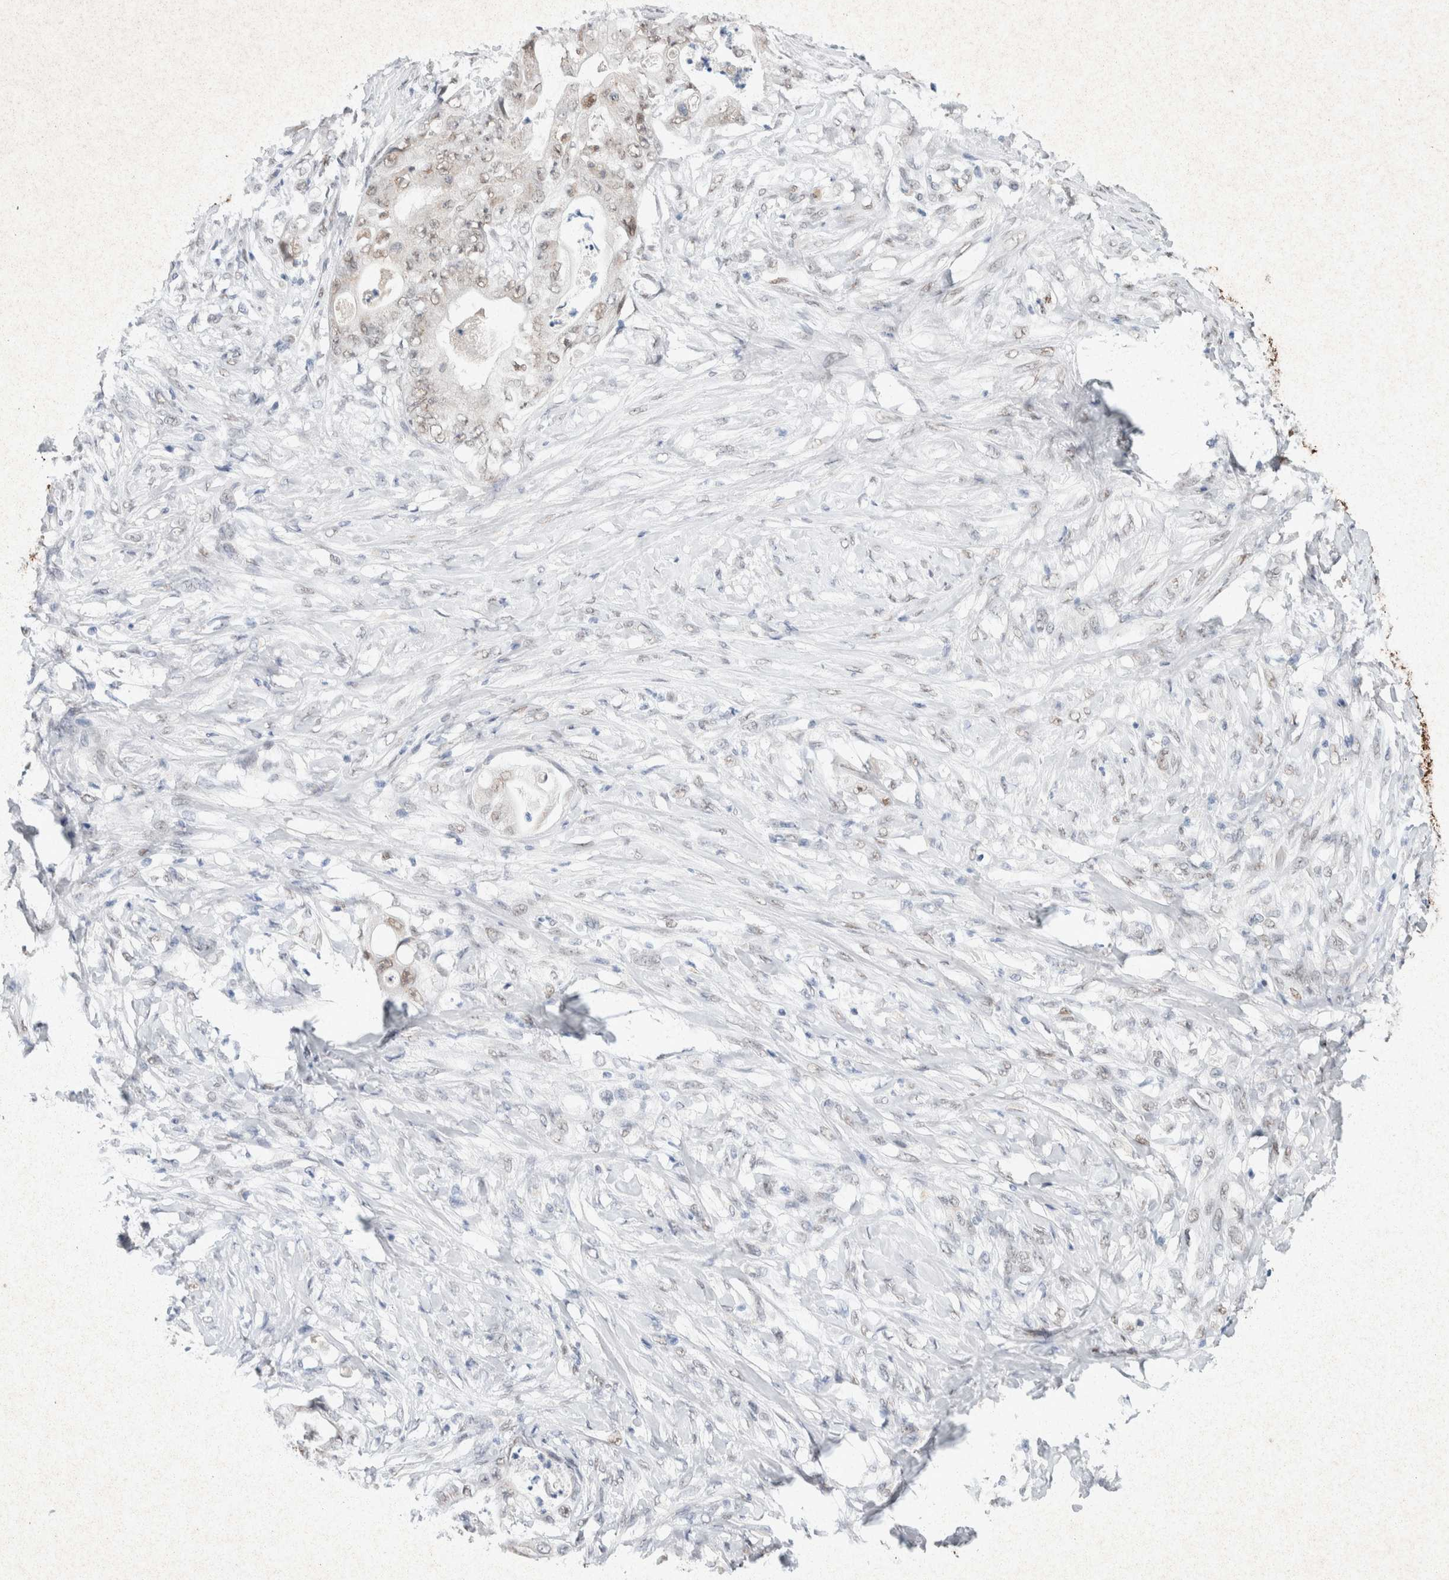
{"staining": {"intensity": "moderate", "quantity": "25%-75%", "location": "cytoplasmic/membranous,nuclear"}, "tissue": "stomach cancer", "cell_type": "Tumor cells", "image_type": "cancer", "snomed": [{"axis": "morphology", "description": "Adenocarcinoma, NOS"}, {"axis": "topography", "description": "Stomach"}], "caption": "Stomach cancer tissue shows moderate cytoplasmic/membranous and nuclear expression in about 25%-75% of tumor cells The staining was performed using DAB, with brown indicating positive protein expression. Nuclei are stained blue with hematoxylin.", "gene": "PRMT1", "patient": {"sex": "female", "age": 73}}